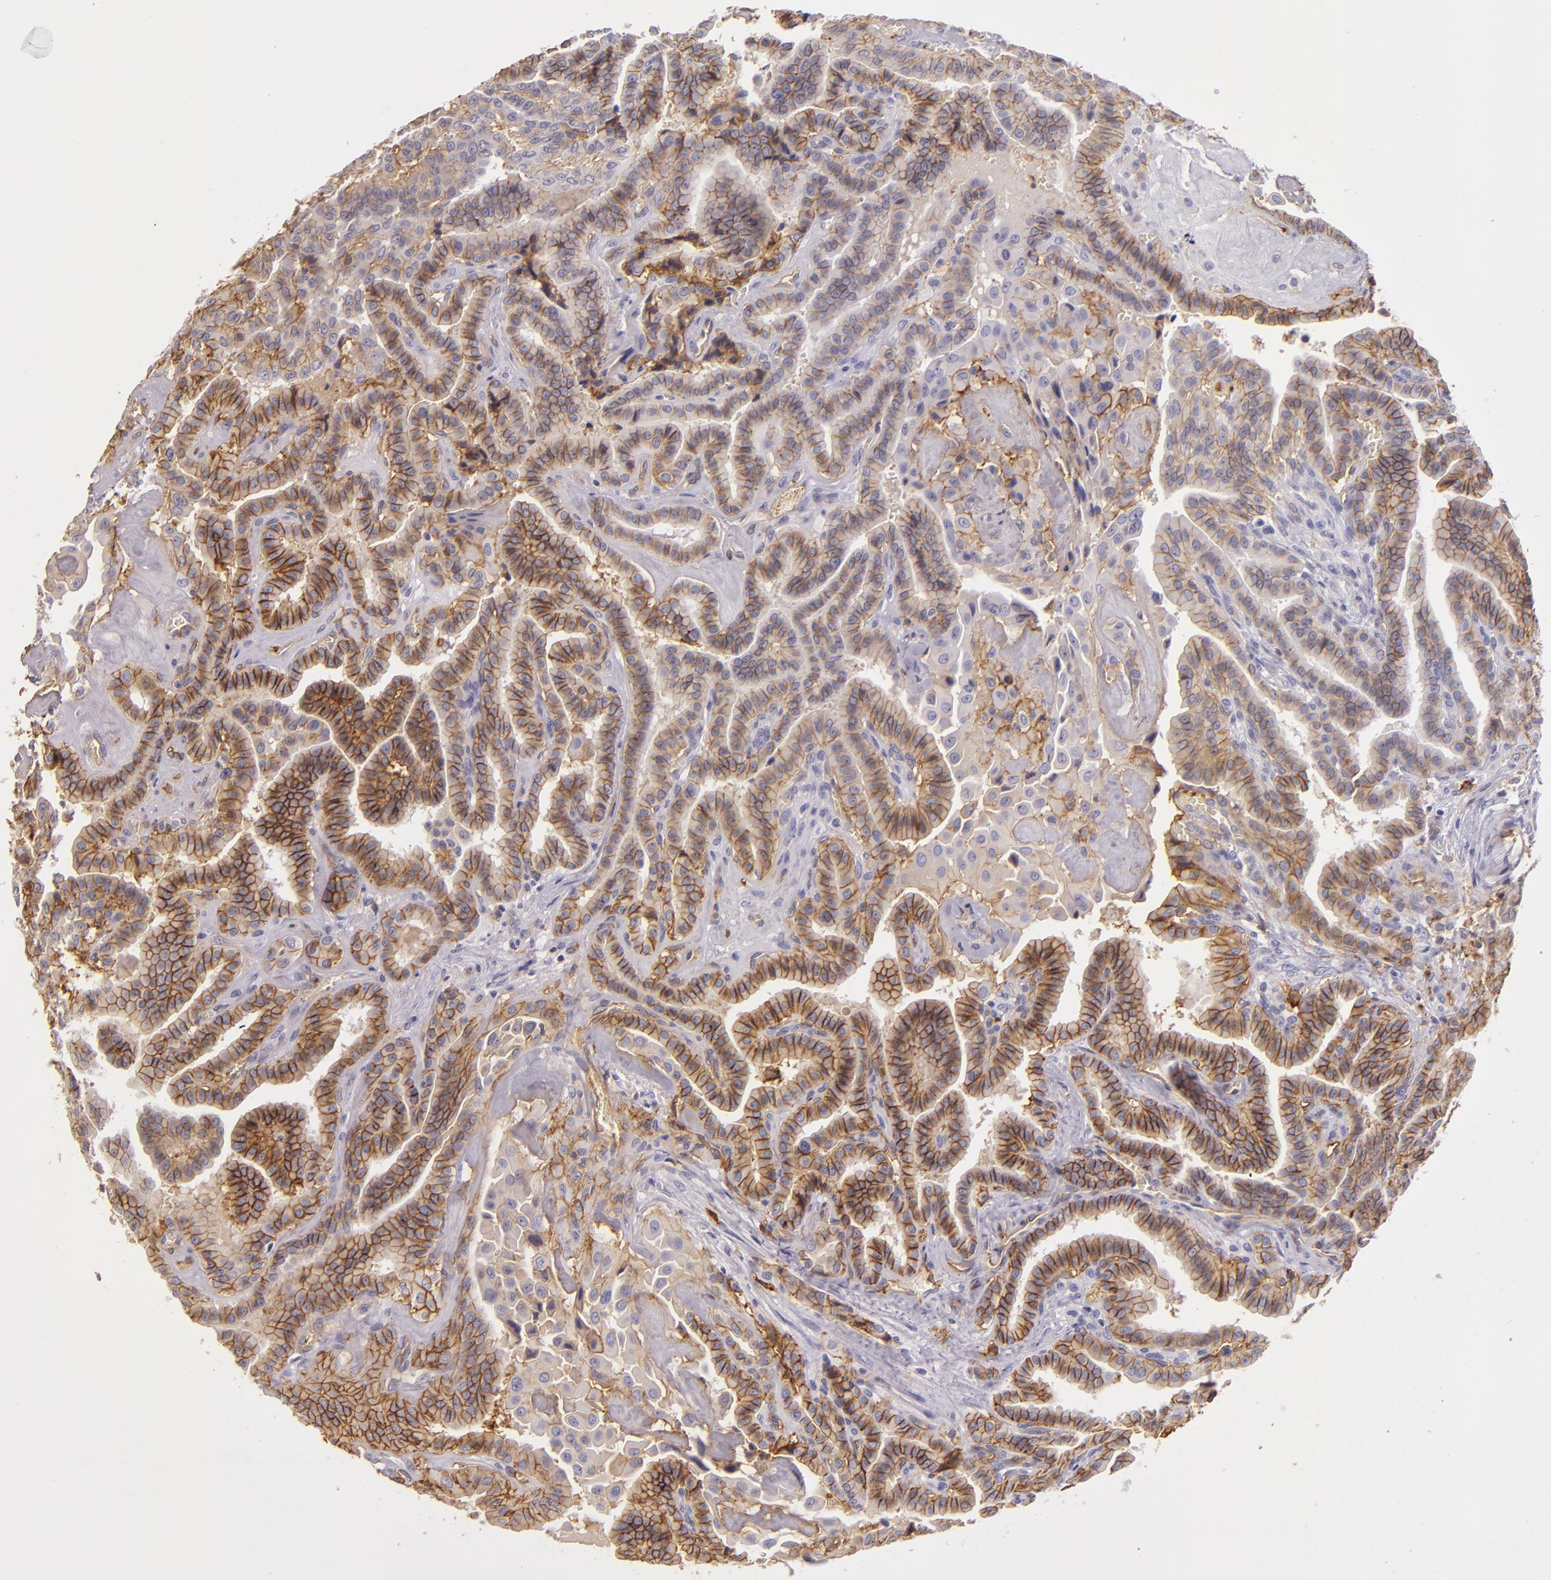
{"staining": {"intensity": "moderate", "quantity": ">75%", "location": "cytoplasmic/membranous"}, "tissue": "thyroid cancer", "cell_type": "Tumor cells", "image_type": "cancer", "snomed": [{"axis": "morphology", "description": "Papillary adenocarcinoma, NOS"}, {"axis": "topography", "description": "Thyroid gland"}], "caption": "Immunohistochemistry histopathology image of thyroid papillary adenocarcinoma stained for a protein (brown), which shows medium levels of moderate cytoplasmic/membranous expression in about >75% of tumor cells.", "gene": "CD9", "patient": {"sex": "male", "age": 87}}